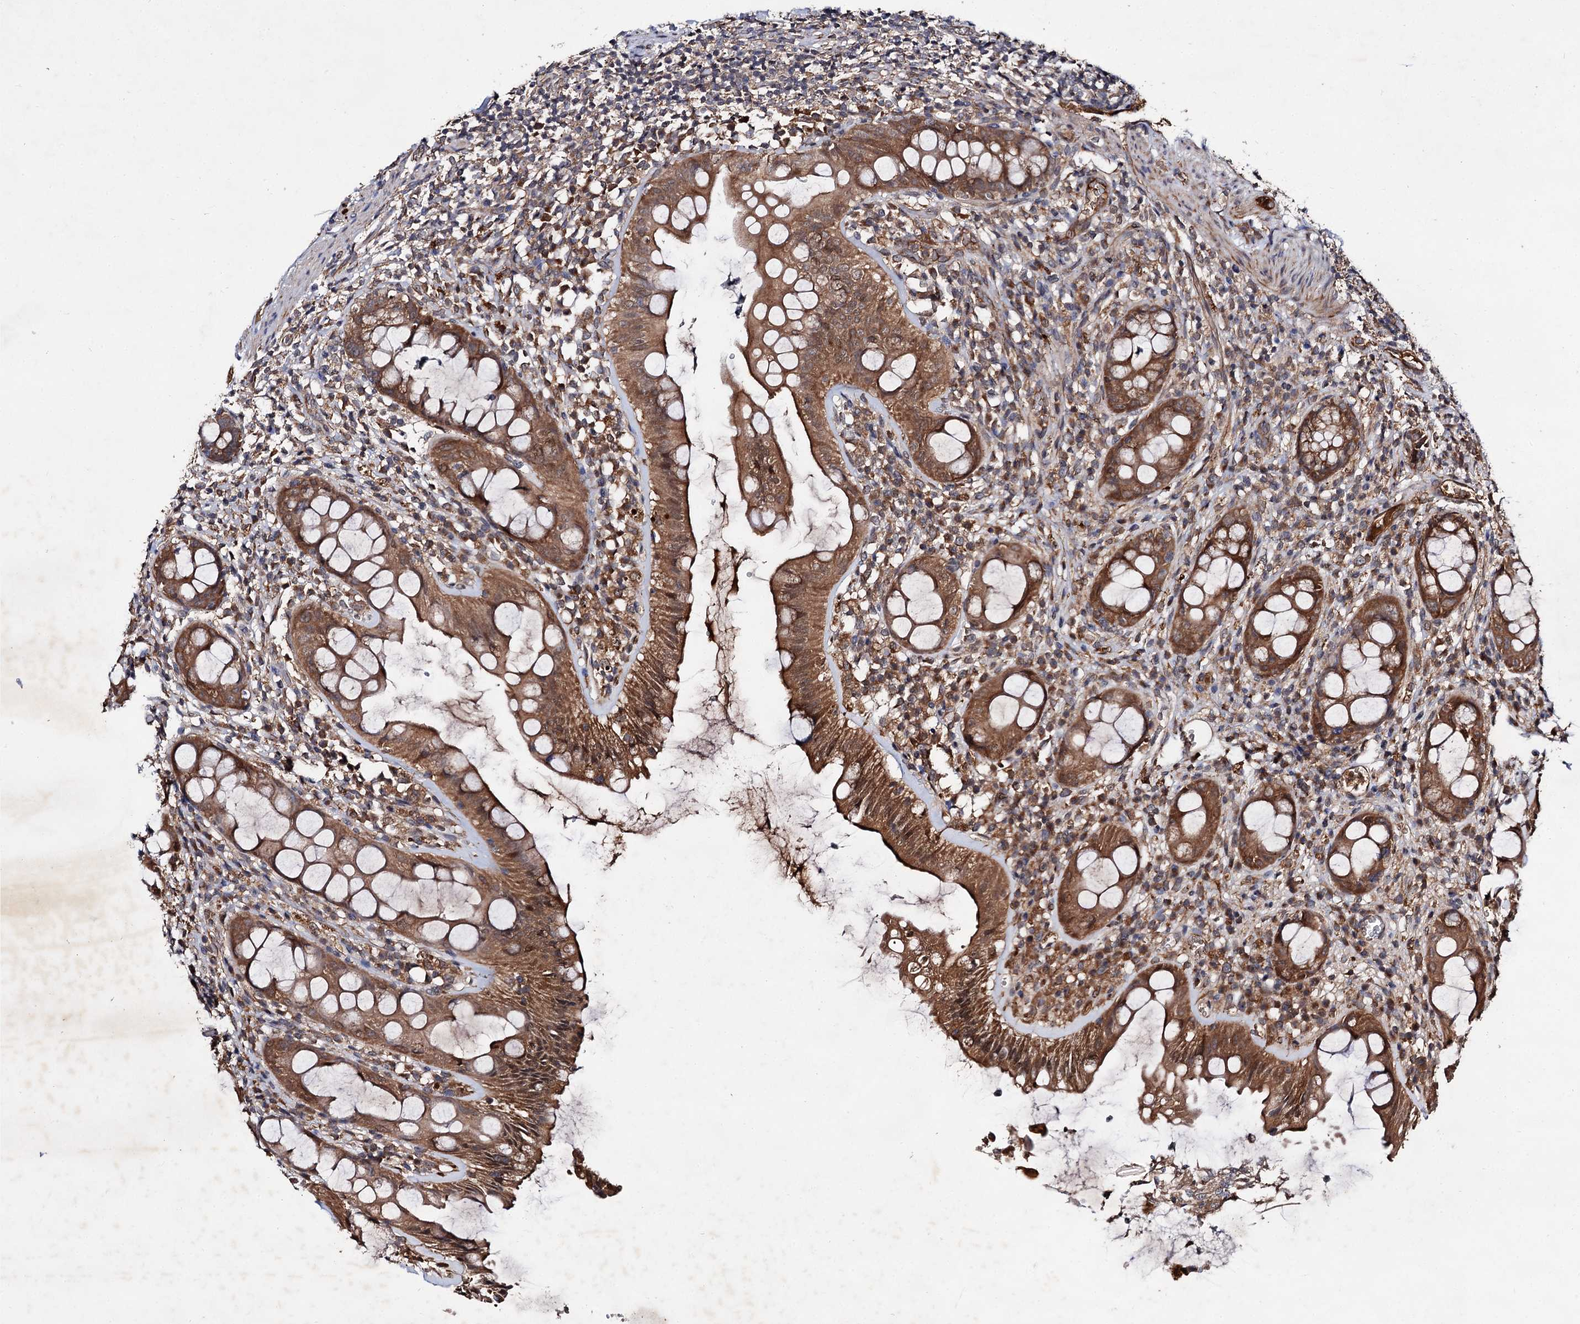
{"staining": {"intensity": "moderate", "quantity": ">75%", "location": "cytoplasmic/membranous"}, "tissue": "rectum", "cell_type": "Glandular cells", "image_type": "normal", "snomed": [{"axis": "morphology", "description": "Normal tissue, NOS"}, {"axis": "topography", "description": "Rectum"}], "caption": "Approximately >75% of glandular cells in unremarkable rectum demonstrate moderate cytoplasmic/membranous protein expression as visualized by brown immunohistochemical staining.", "gene": "TEX9", "patient": {"sex": "female", "age": 57}}